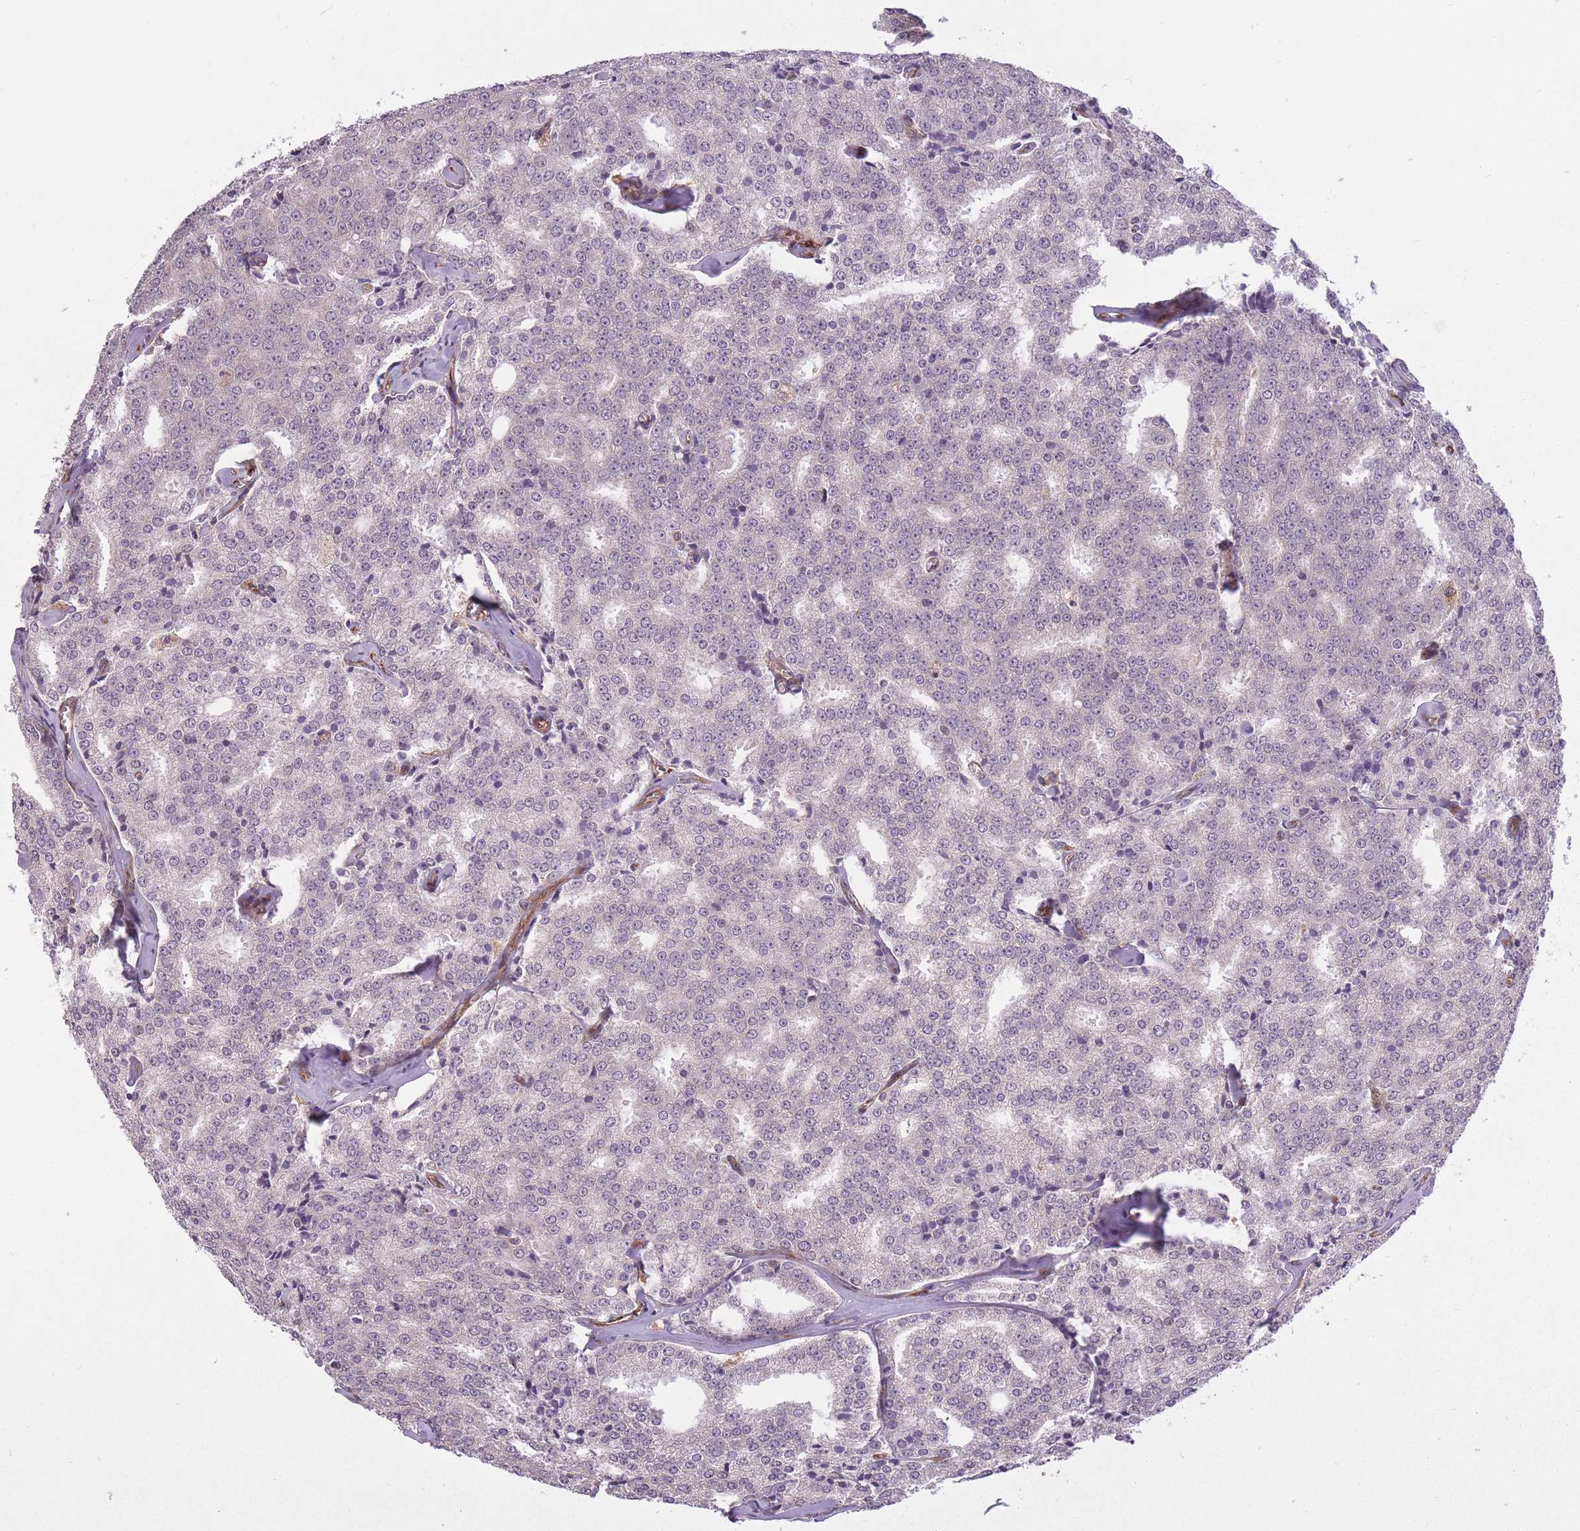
{"staining": {"intensity": "negative", "quantity": "none", "location": "none"}, "tissue": "prostate cancer", "cell_type": "Tumor cells", "image_type": "cancer", "snomed": [{"axis": "morphology", "description": "Adenocarcinoma, Low grade"}, {"axis": "topography", "description": "Prostate"}], "caption": "Image shows no protein expression in tumor cells of prostate cancer (adenocarcinoma (low-grade)) tissue. The staining is performed using DAB brown chromogen with nuclei counter-stained in using hematoxylin.", "gene": "CISH", "patient": {"sex": "male", "age": 60}}